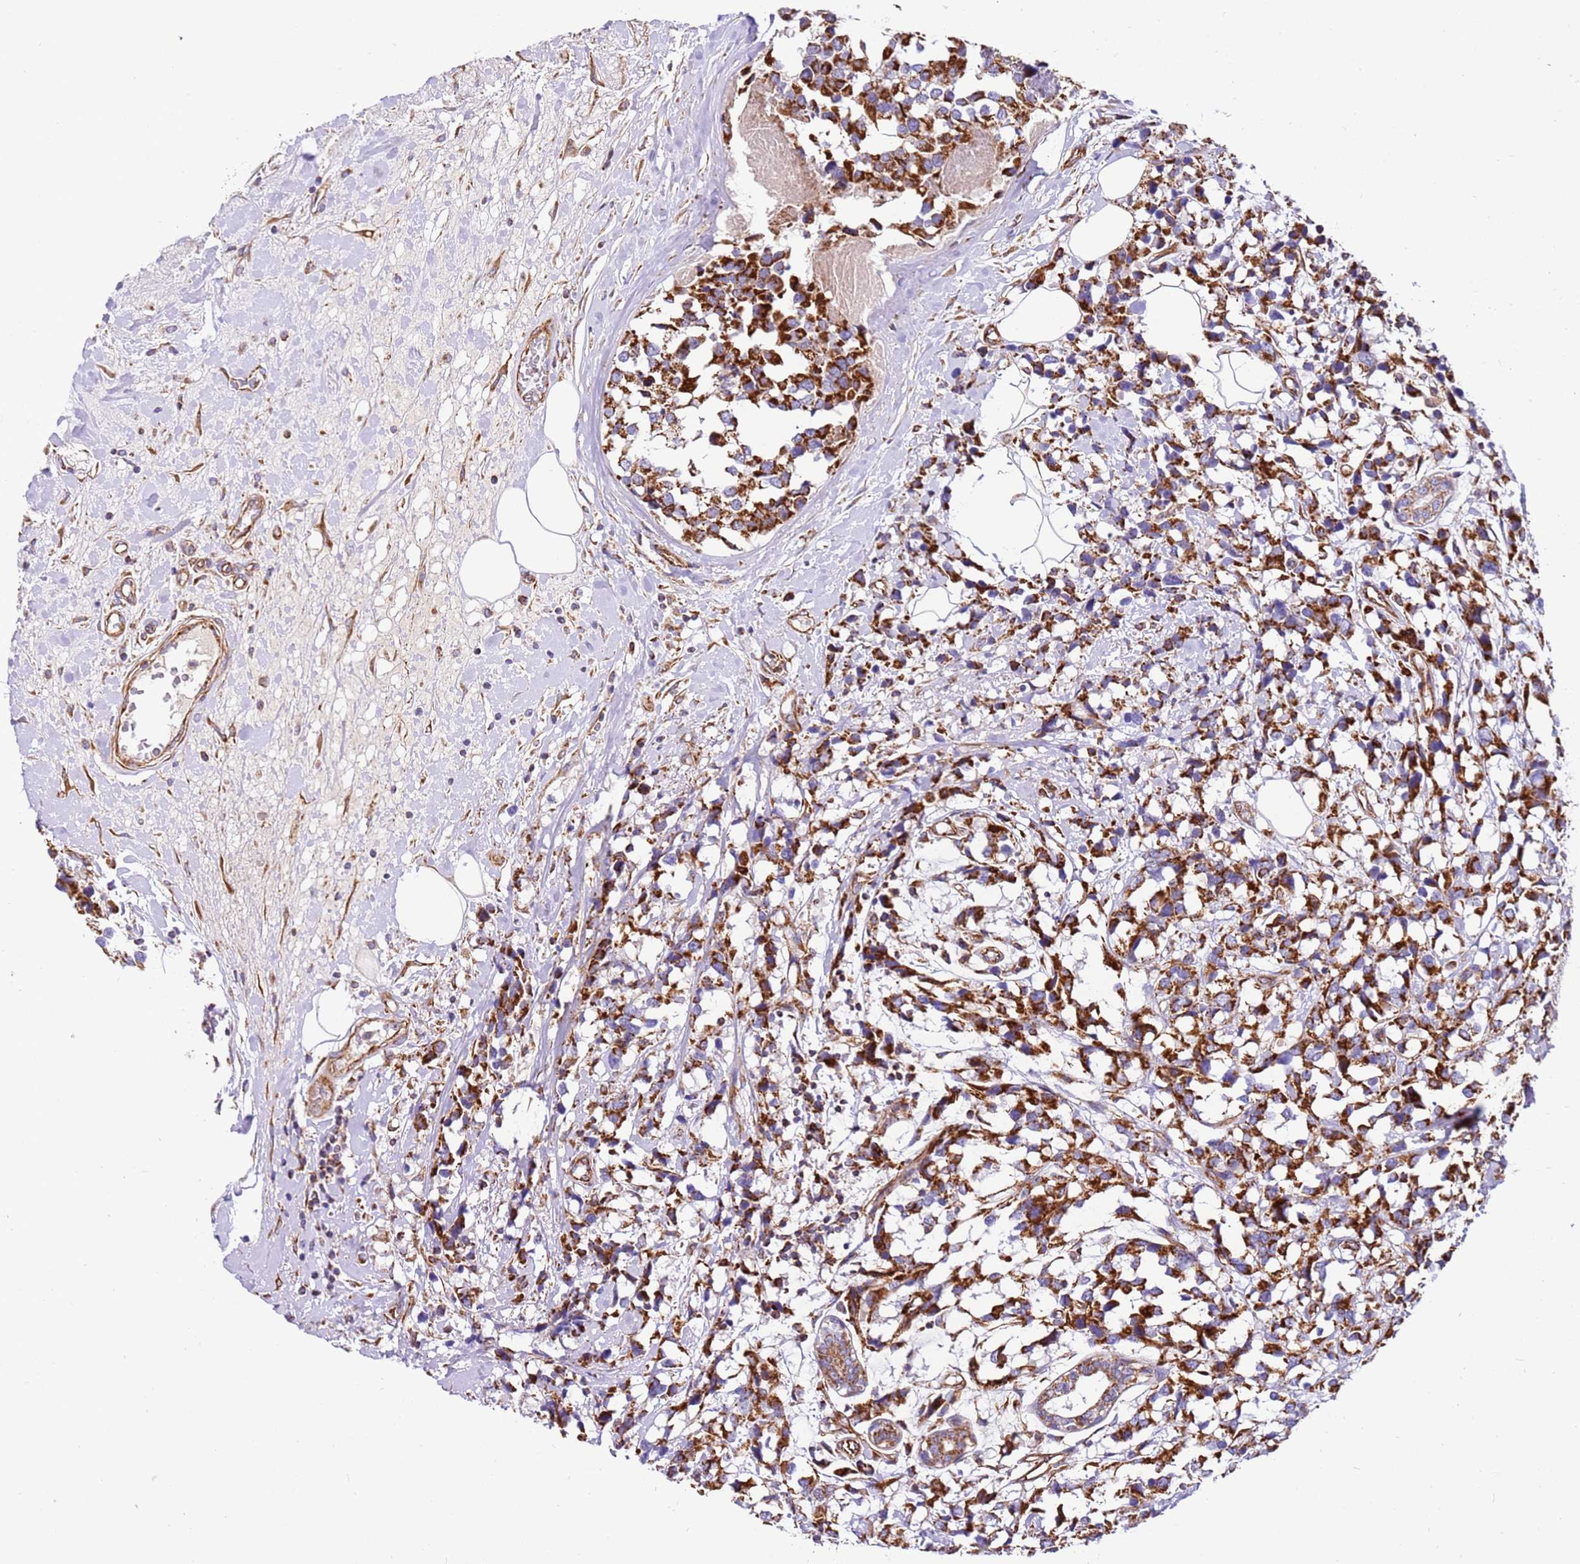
{"staining": {"intensity": "strong", "quantity": ">75%", "location": "cytoplasmic/membranous"}, "tissue": "breast cancer", "cell_type": "Tumor cells", "image_type": "cancer", "snomed": [{"axis": "morphology", "description": "Lobular carcinoma"}, {"axis": "topography", "description": "Breast"}], "caption": "DAB immunohistochemical staining of breast lobular carcinoma exhibits strong cytoplasmic/membranous protein positivity in approximately >75% of tumor cells.", "gene": "MRPL20", "patient": {"sex": "female", "age": 59}}